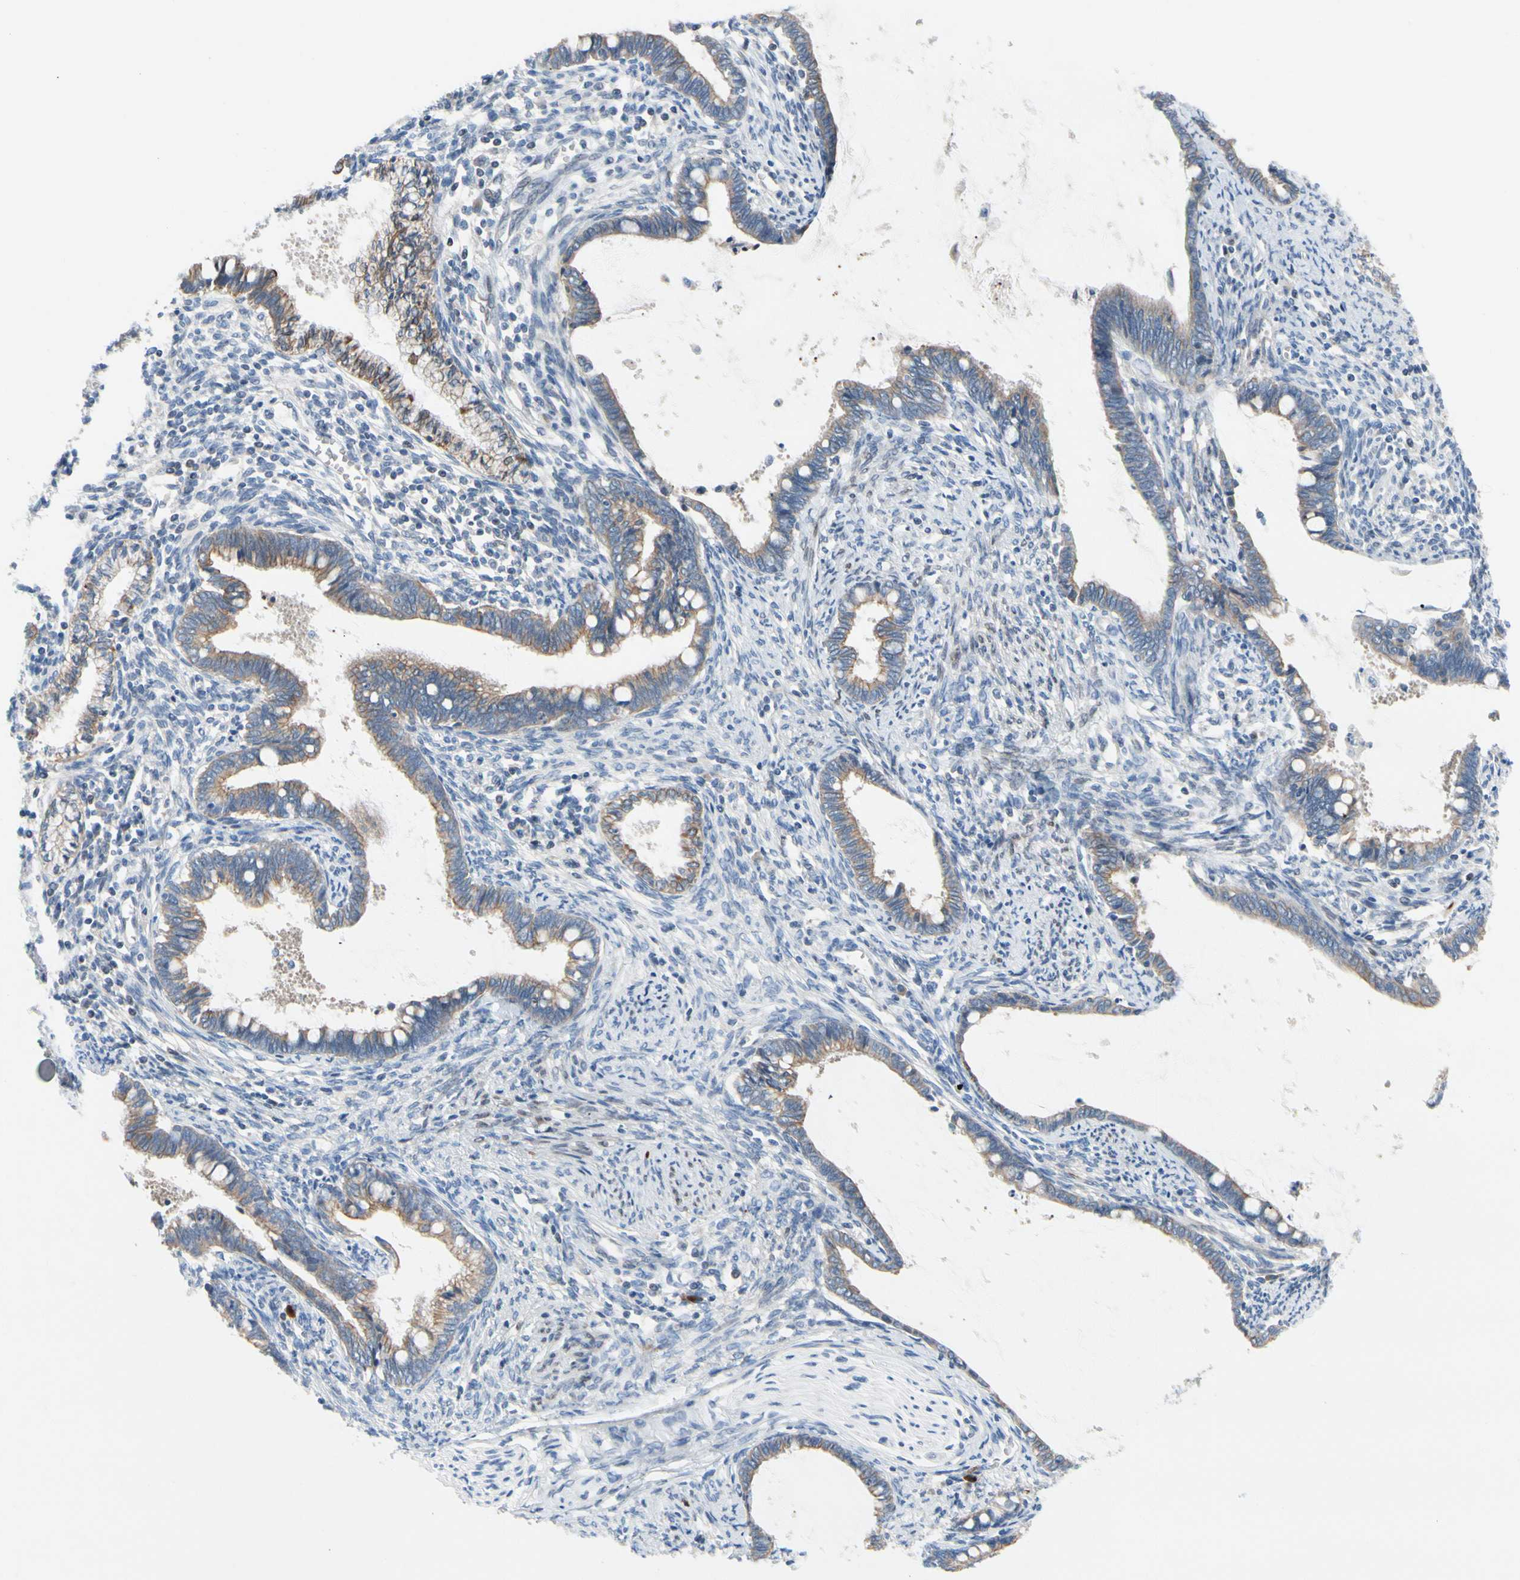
{"staining": {"intensity": "weak", "quantity": ">75%", "location": "cytoplasmic/membranous"}, "tissue": "cervical cancer", "cell_type": "Tumor cells", "image_type": "cancer", "snomed": [{"axis": "morphology", "description": "Adenocarcinoma, NOS"}, {"axis": "topography", "description": "Cervix"}], "caption": "IHC image of adenocarcinoma (cervical) stained for a protein (brown), which displays low levels of weak cytoplasmic/membranous positivity in approximately >75% of tumor cells.", "gene": "ZNF132", "patient": {"sex": "female", "age": 44}}